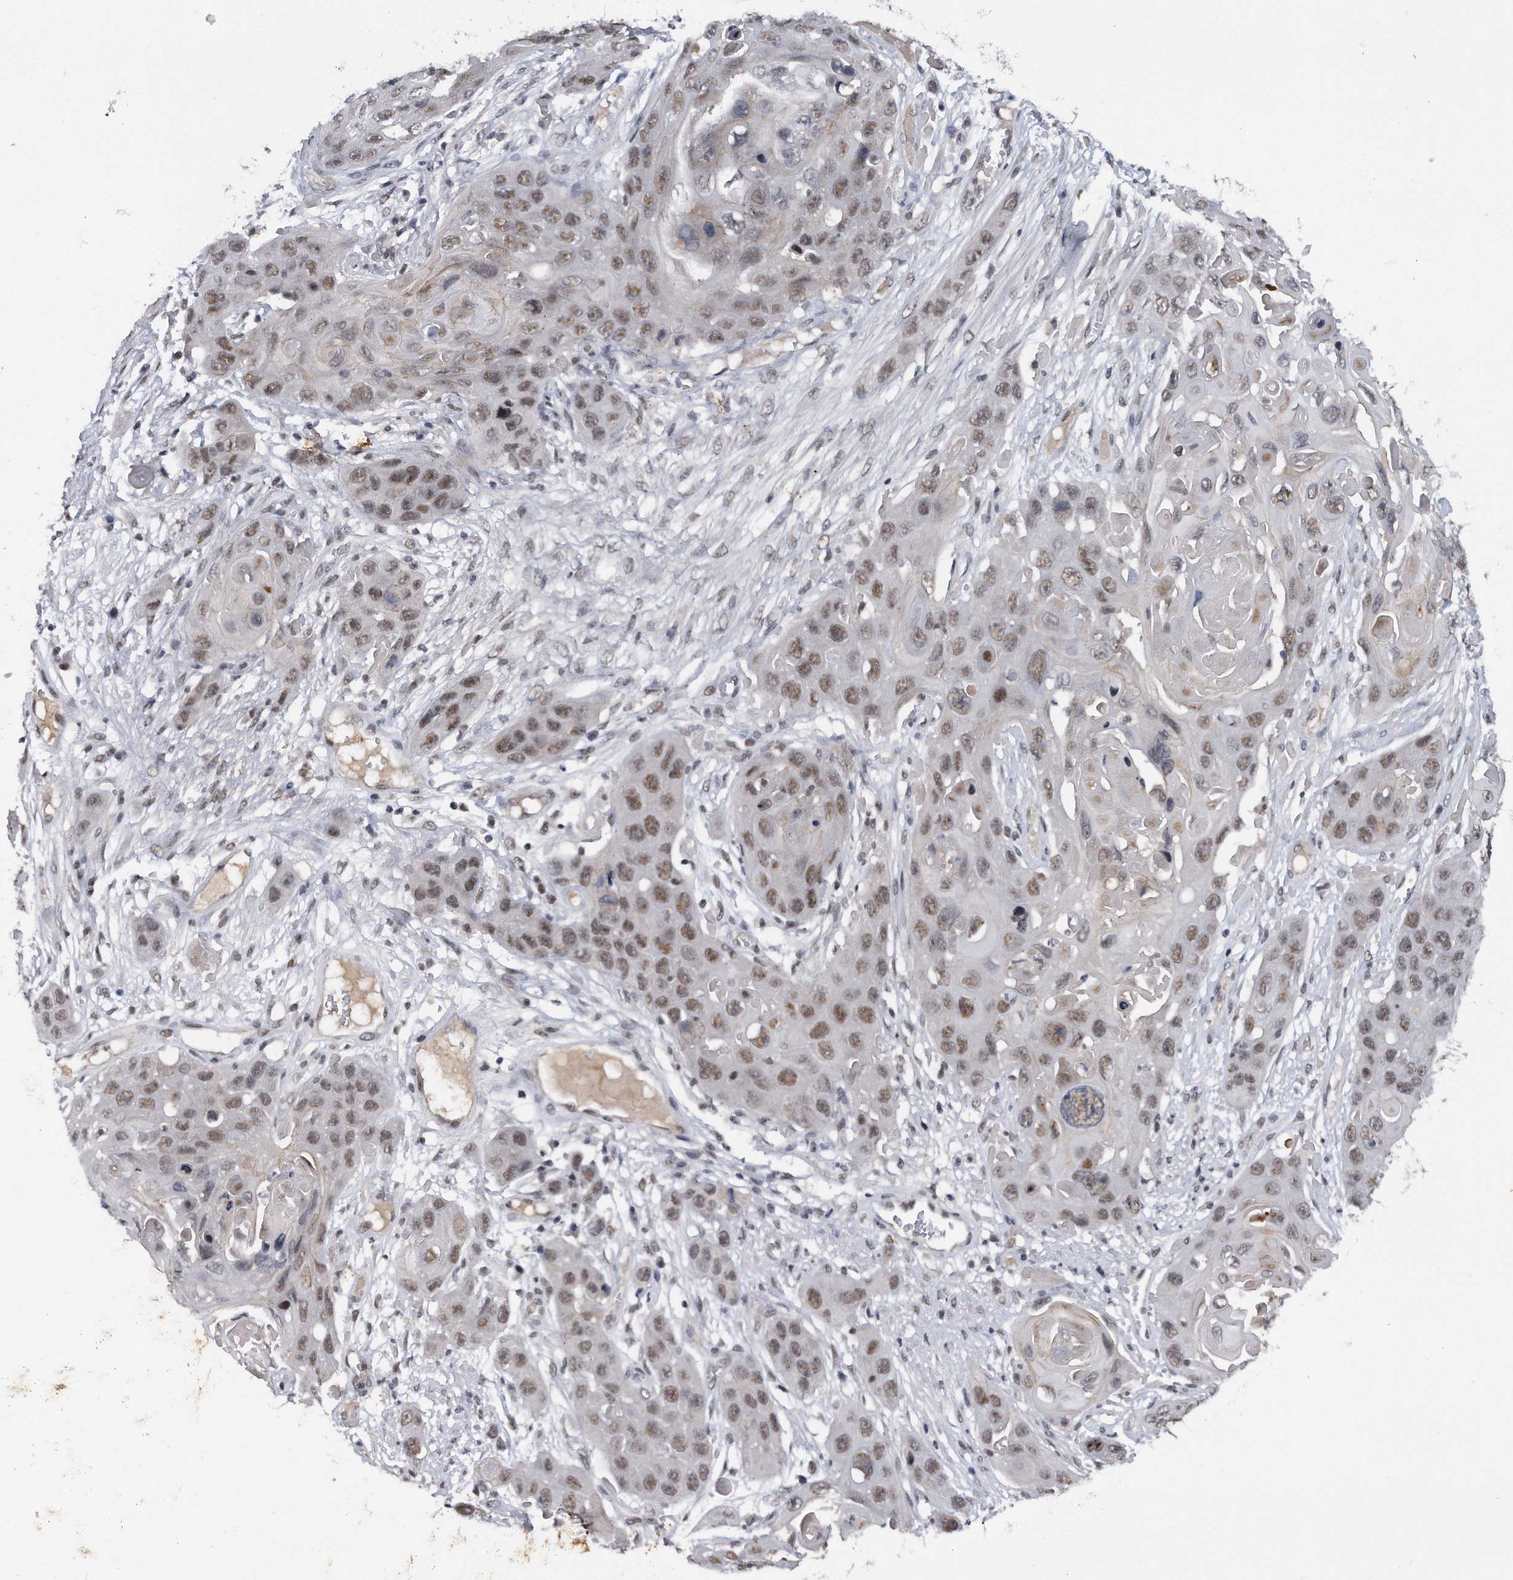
{"staining": {"intensity": "moderate", "quantity": ">75%", "location": "nuclear"}, "tissue": "skin cancer", "cell_type": "Tumor cells", "image_type": "cancer", "snomed": [{"axis": "morphology", "description": "Squamous cell carcinoma, NOS"}, {"axis": "topography", "description": "Skin"}], "caption": "Immunohistochemical staining of human skin cancer demonstrates moderate nuclear protein positivity in about >75% of tumor cells.", "gene": "VIRMA", "patient": {"sex": "male", "age": 55}}